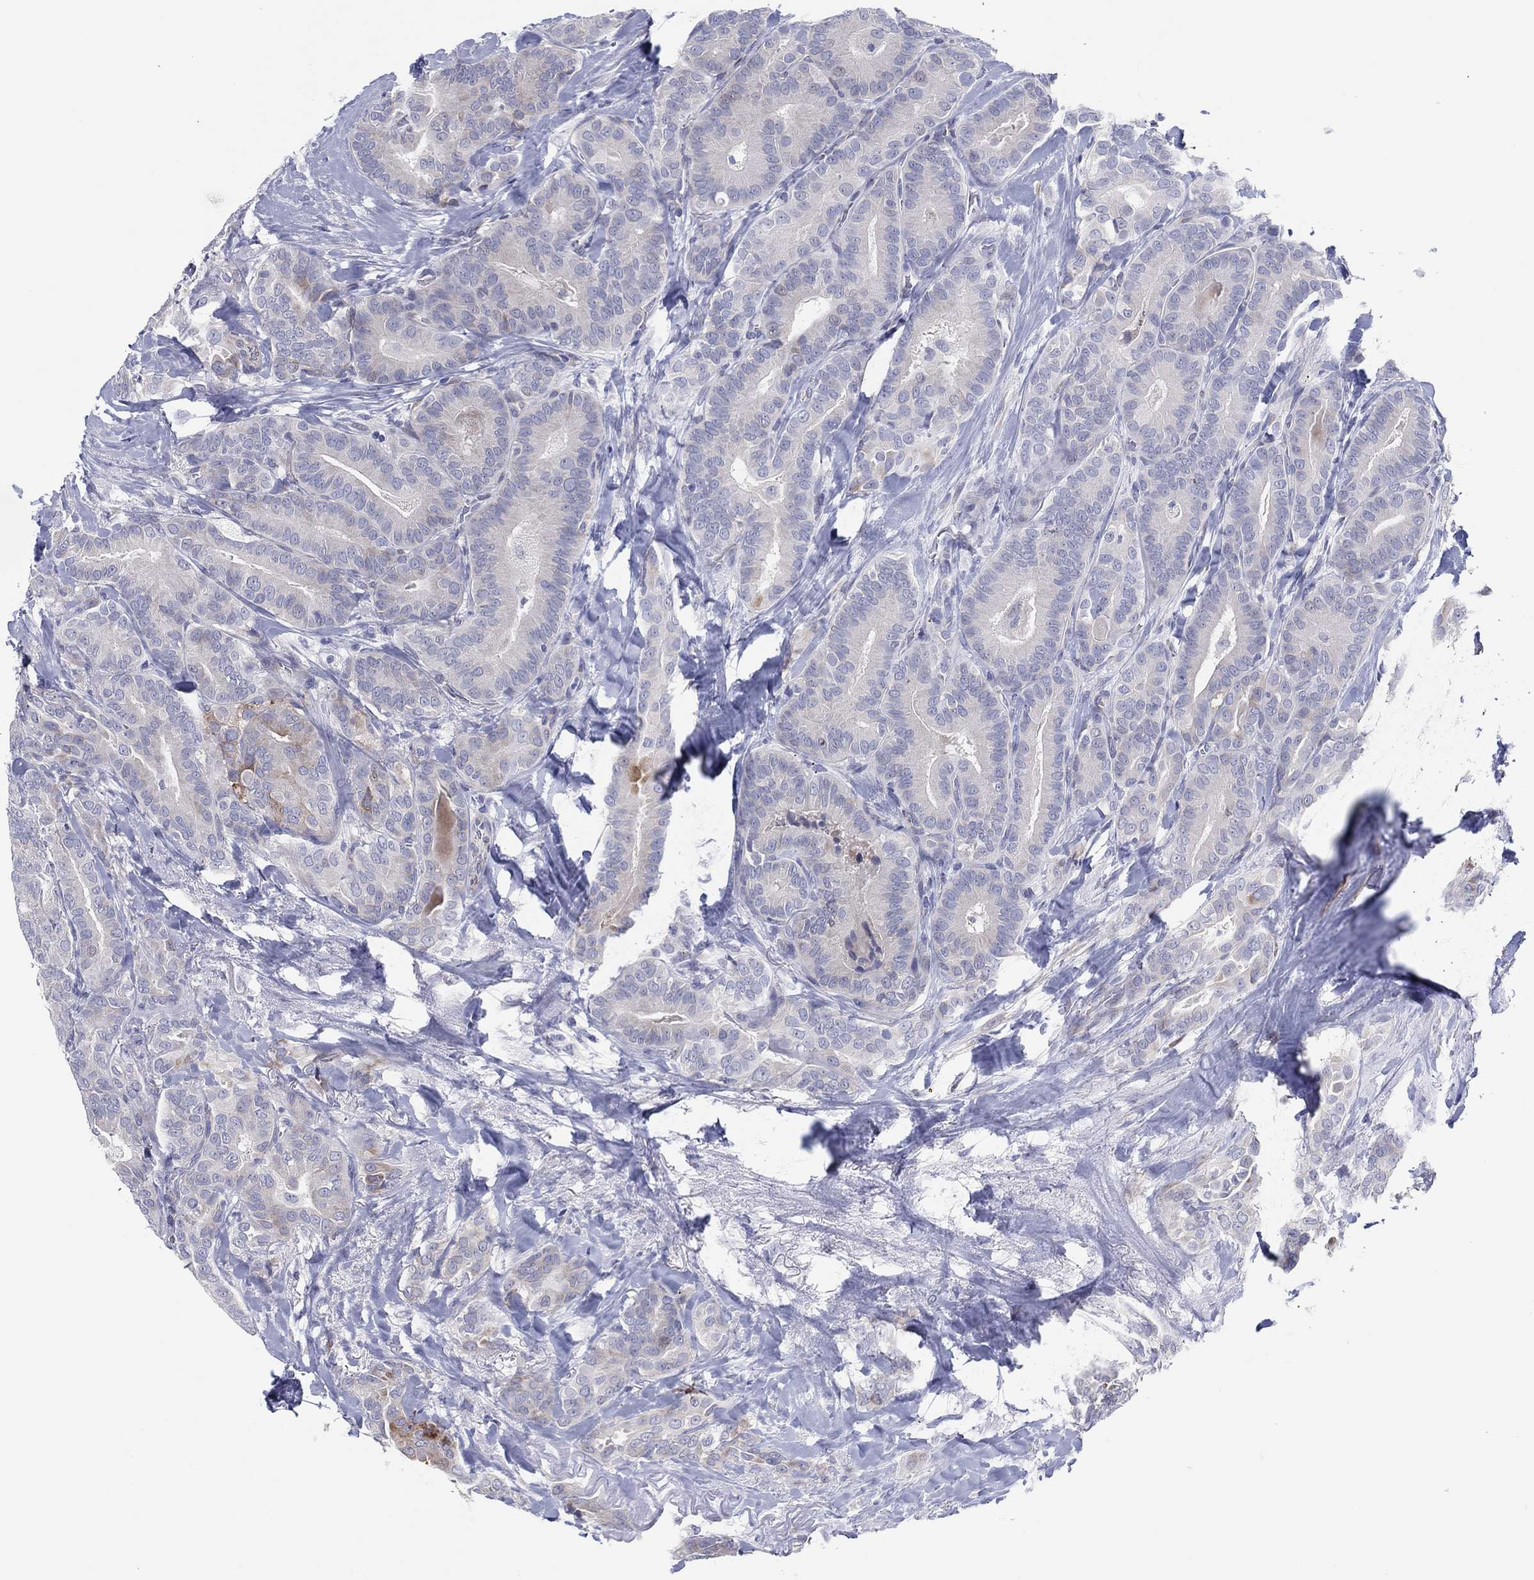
{"staining": {"intensity": "strong", "quantity": "<25%", "location": "cytoplasmic/membranous"}, "tissue": "thyroid cancer", "cell_type": "Tumor cells", "image_type": "cancer", "snomed": [{"axis": "morphology", "description": "Papillary adenocarcinoma, NOS"}, {"axis": "topography", "description": "Thyroid gland"}], "caption": "Strong cytoplasmic/membranous protein positivity is seen in about <25% of tumor cells in papillary adenocarcinoma (thyroid).", "gene": "HEATR4", "patient": {"sex": "male", "age": 61}}